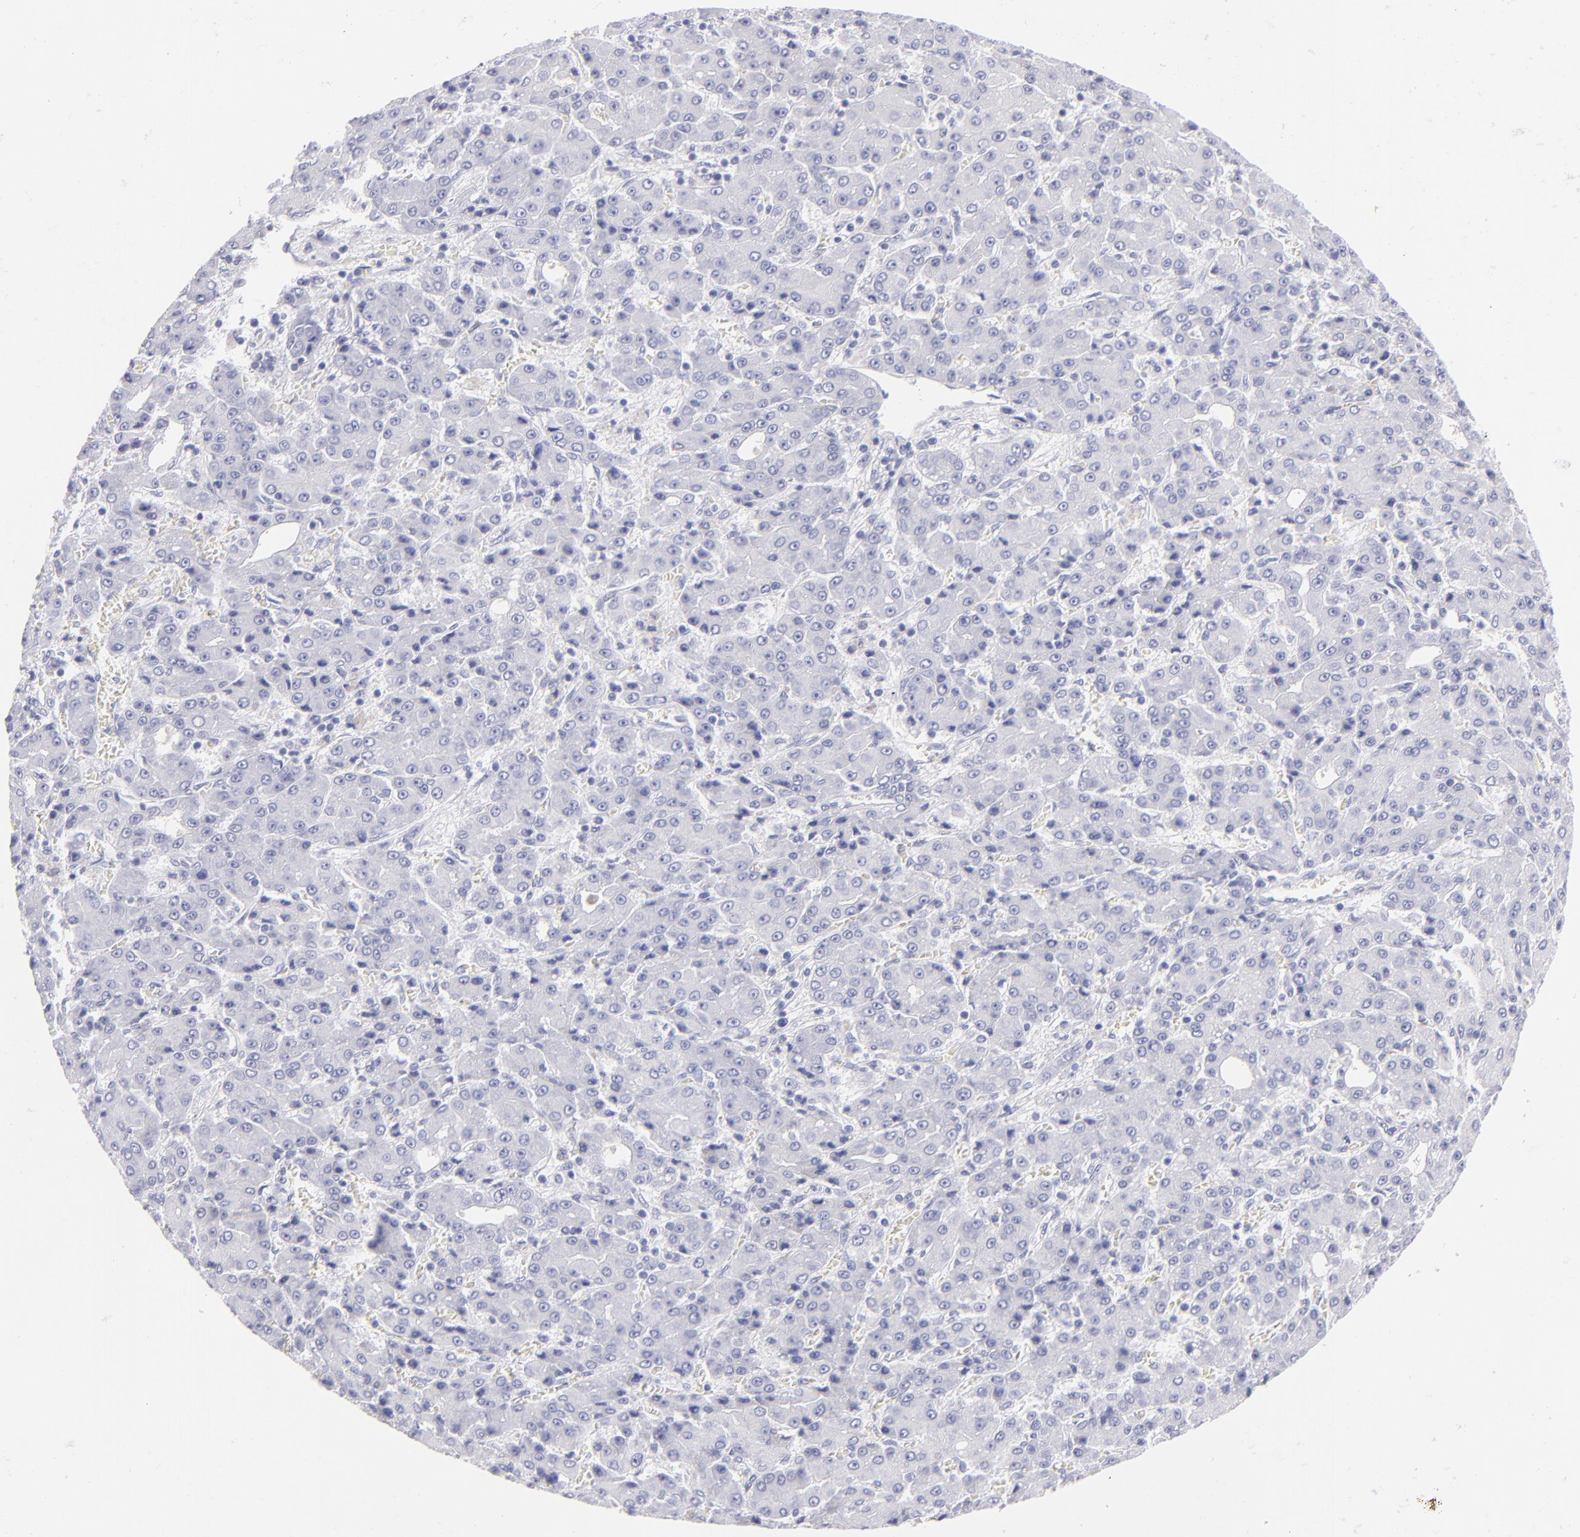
{"staining": {"intensity": "negative", "quantity": "none", "location": "none"}, "tissue": "liver cancer", "cell_type": "Tumor cells", "image_type": "cancer", "snomed": [{"axis": "morphology", "description": "Carcinoma, Hepatocellular, NOS"}, {"axis": "topography", "description": "Liver"}], "caption": "The immunohistochemistry histopathology image has no significant positivity in tumor cells of liver hepatocellular carcinoma tissue.", "gene": "PRPH", "patient": {"sex": "male", "age": 69}}